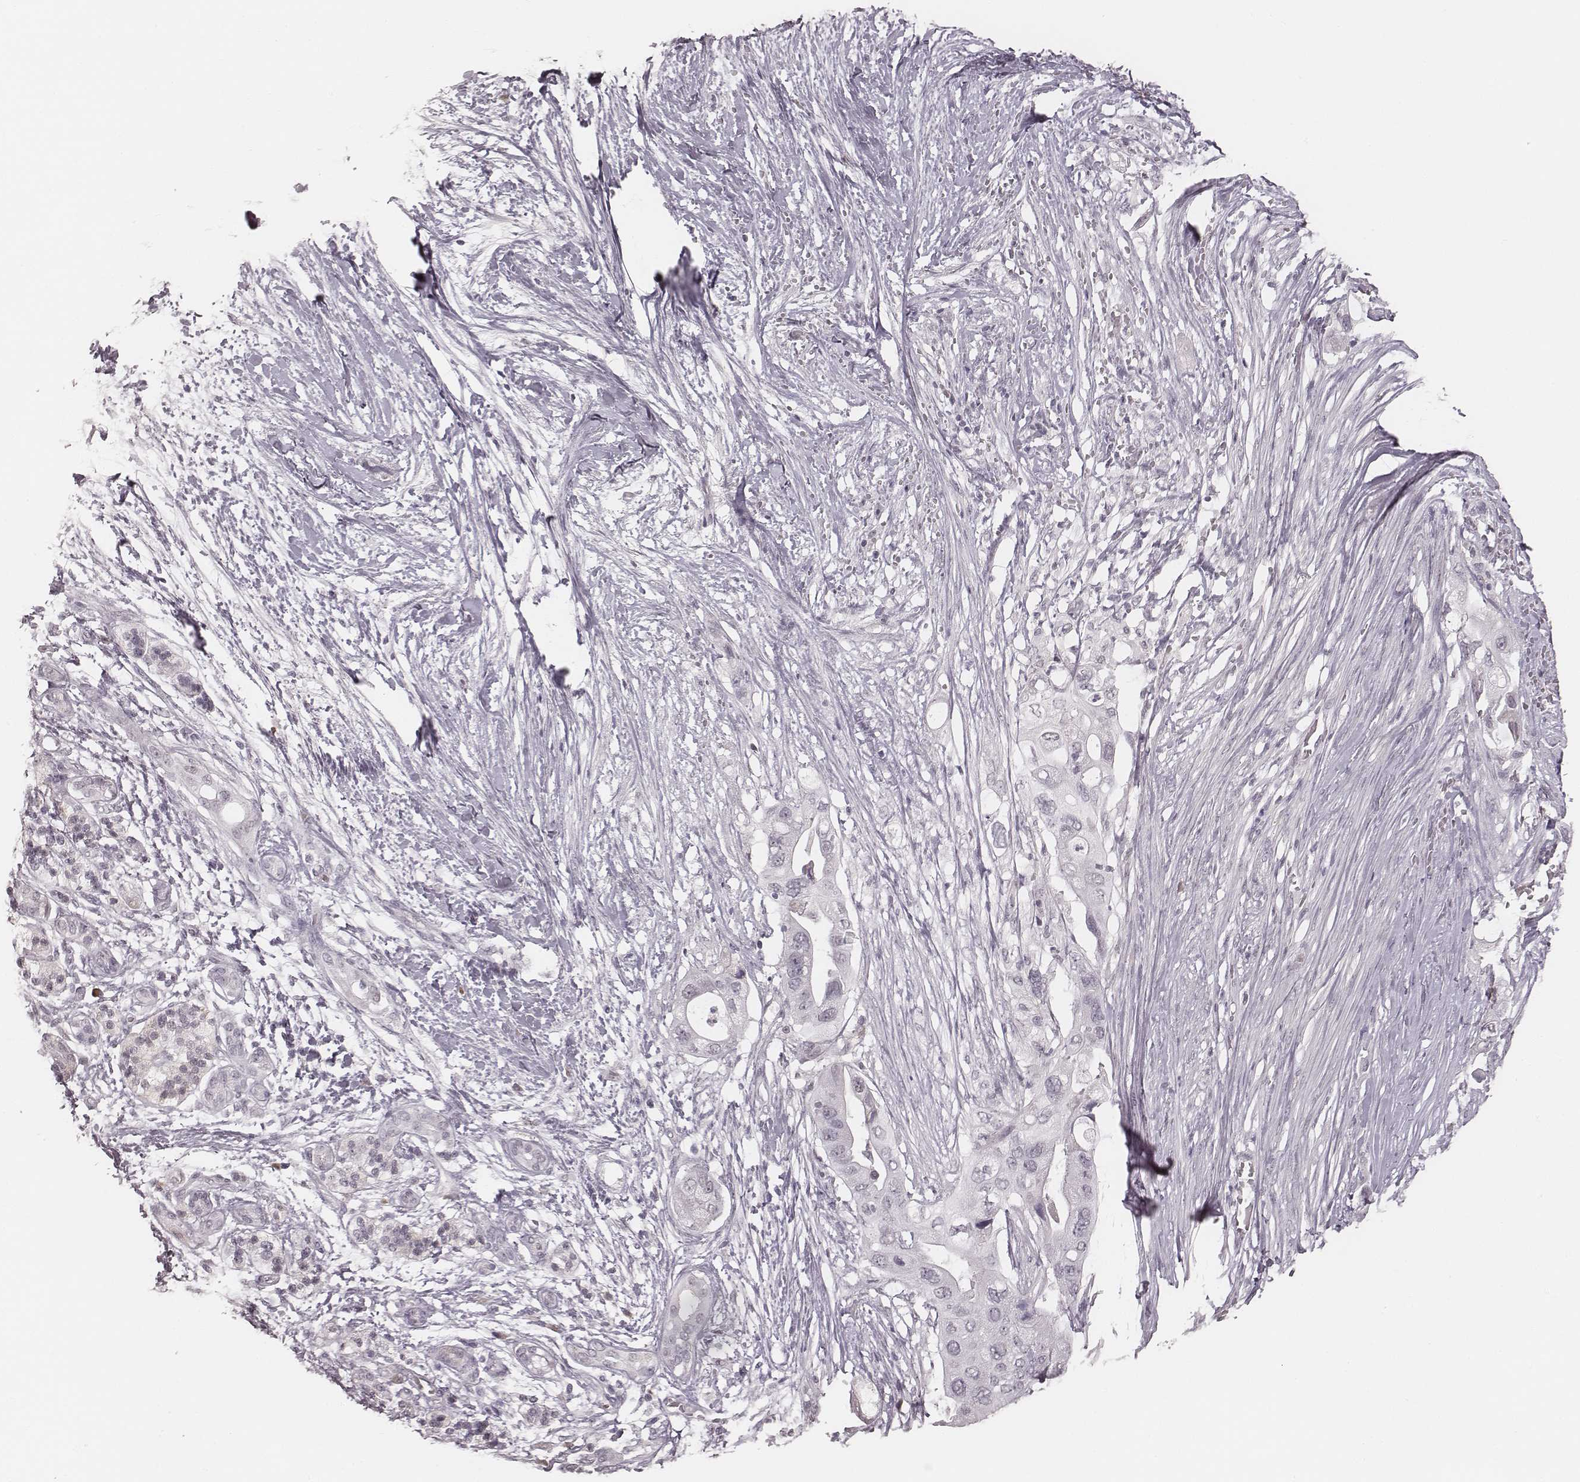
{"staining": {"intensity": "negative", "quantity": "none", "location": "none"}, "tissue": "pancreatic cancer", "cell_type": "Tumor cells", "image_type": "cancer", "snomed": [{"axis": "morphology", "description": "Adenocarcinoma, NOS"}, {"axis": "topography", "description": "Pancreas"}], "caption": "A photomicrograph of human pancreatic adenocarcinoma is negative for staining in tumor cells.", "gene": "MSX1", "patient": {"sex": "female", "age": 72}}